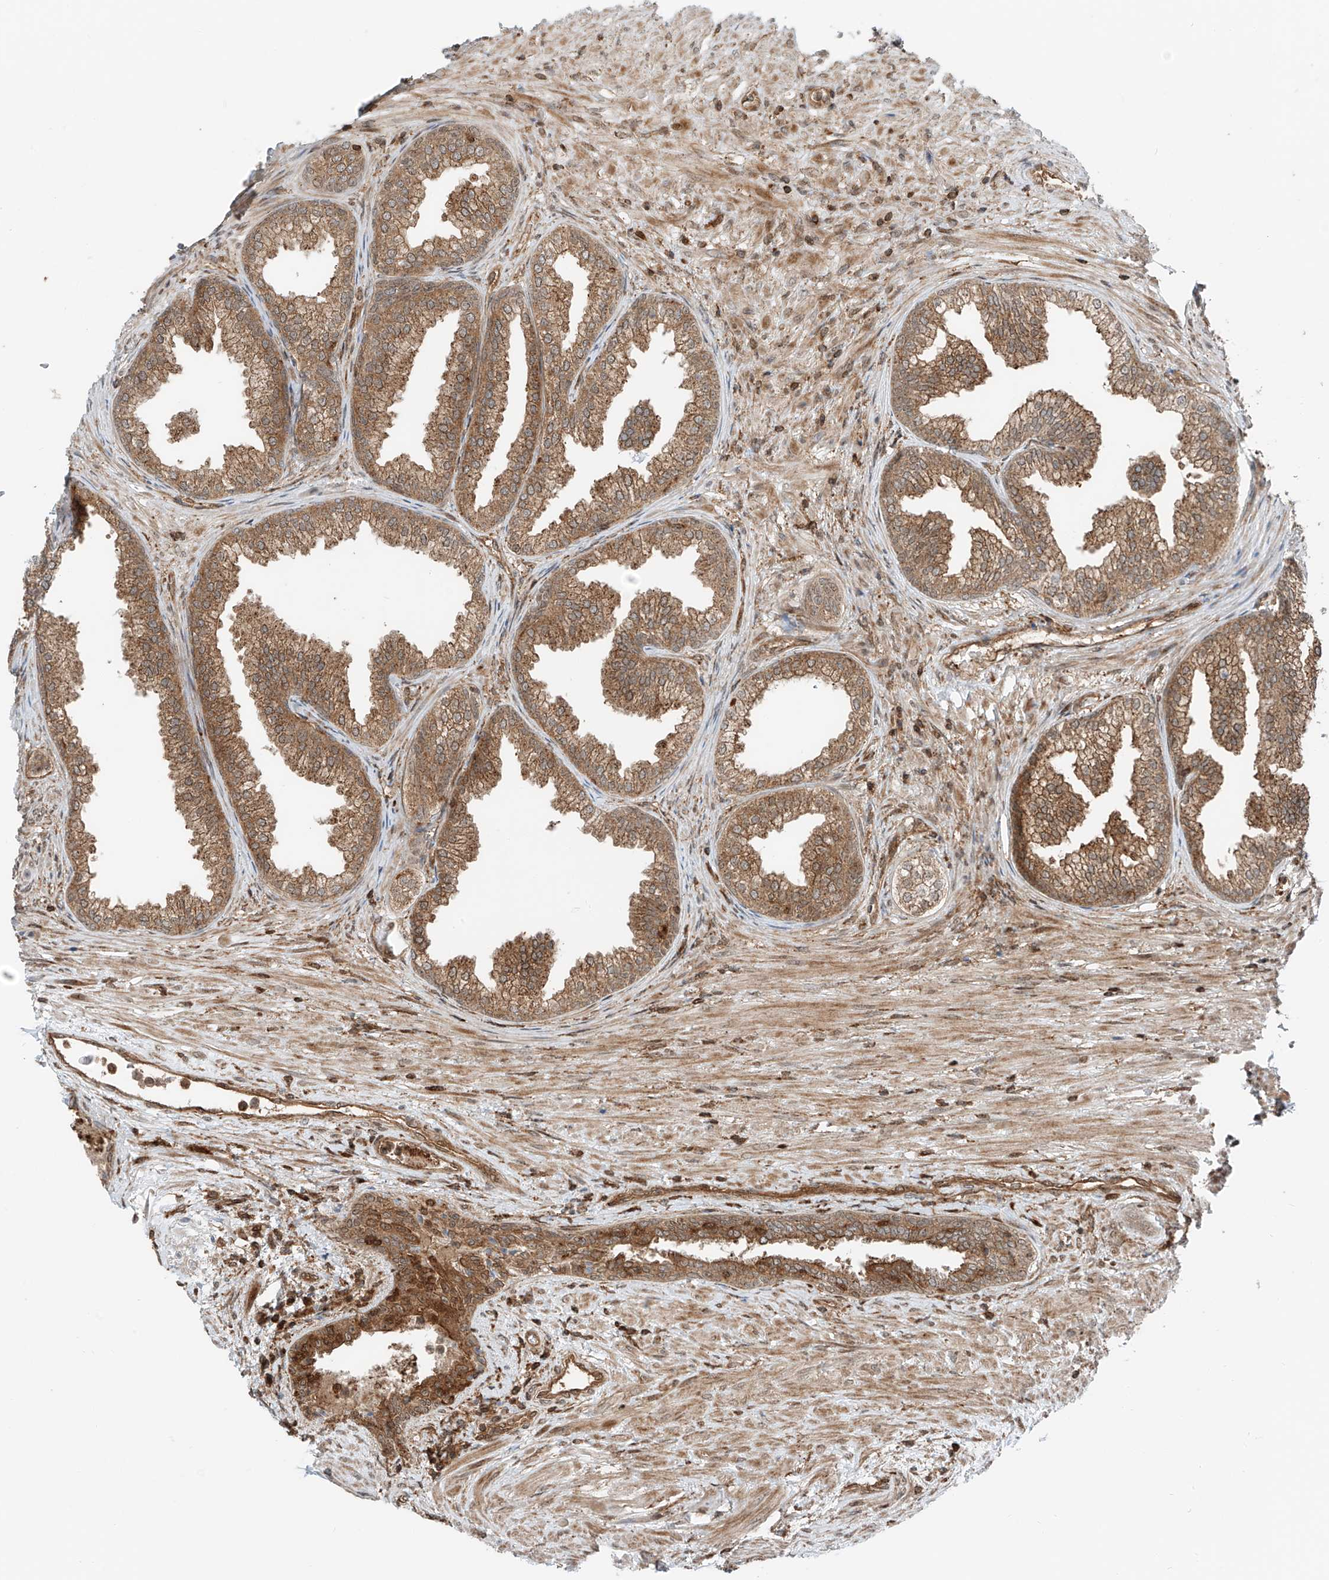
{"staining": {"intensity": "strong", "quantity": ">75%", "location": "cytoplasmic/membranous"}, "tissue": "prostate", "cell_type": "Glandular cells", "image_type": "normal", "snomed": [{"axis": "morphology", "description": "Normal tissue, NOS"}, {"axis": "topography", "description": "Prostate"}], "caption": "Immunohistochemistry (IHC) photomicrograph of benign human prostate stained for a protein (brown), which displays high levels of strong cytoplasmic/membranous expression in about >75% of glandular cells.", "gene": "USP48", "patient": {"sex": "male", "age": 76}}